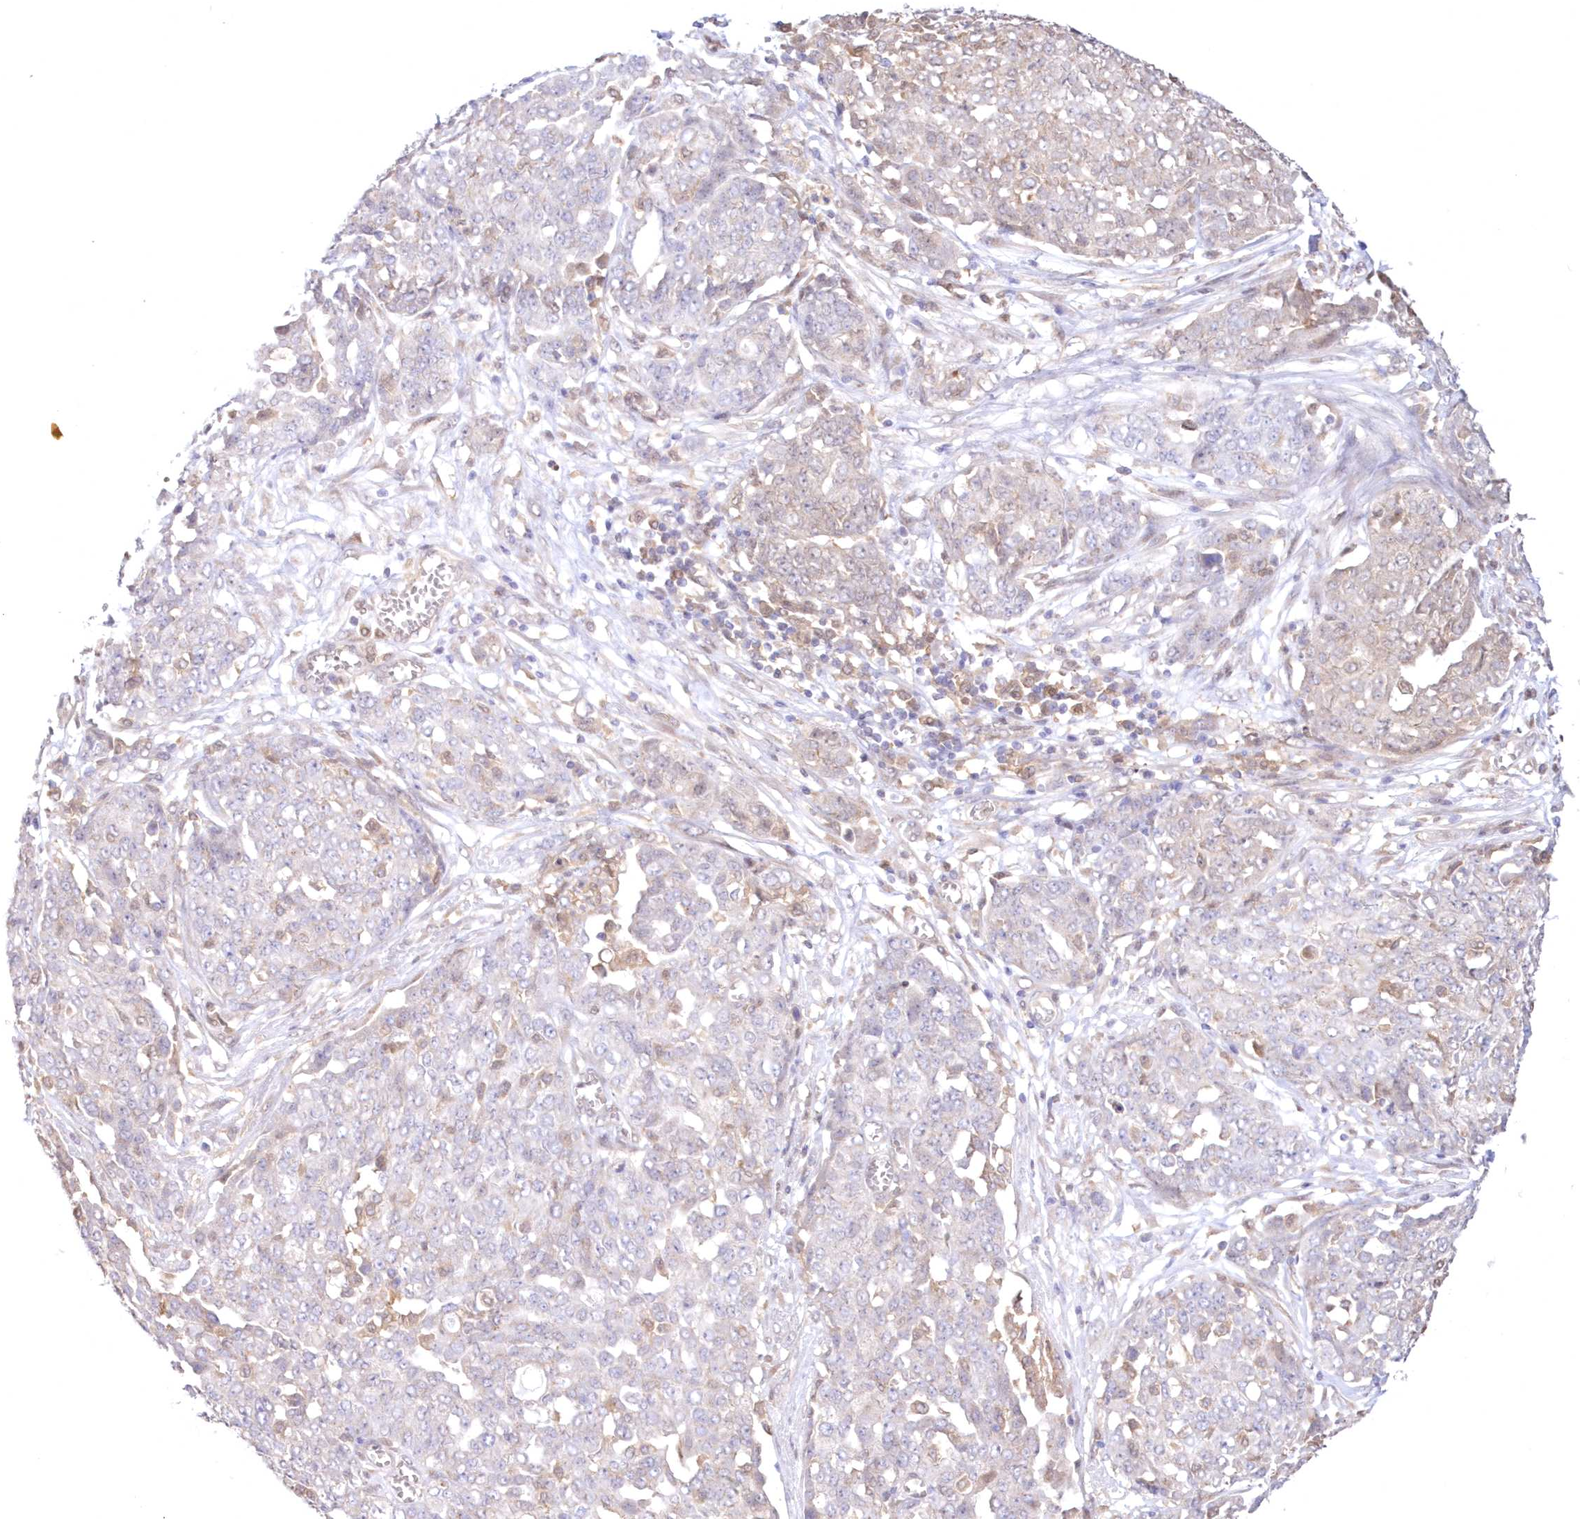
{"staining": {"intensity": "negative", "quantity": "none", "location": "none"}, "tissue": "ovarian cancer", "cell_type": "Tumor cells", "image_type": "cancer", "snomed": [{"axis": "morphology", "description": "Cystadenocarcinoma, serous, NOS"}, {"axis": "topography", "description": "Soft tissue"}, {"axis": "topography", "description": "Ovary"}], "caption": "Tumor cells show no significant expression in ovarian cancer. (Immunohistochemistry (ihc), brightfield microscopy, high magnification).", "gene": "RNPEP", "patient": {"sex": "female", "age": 57}}